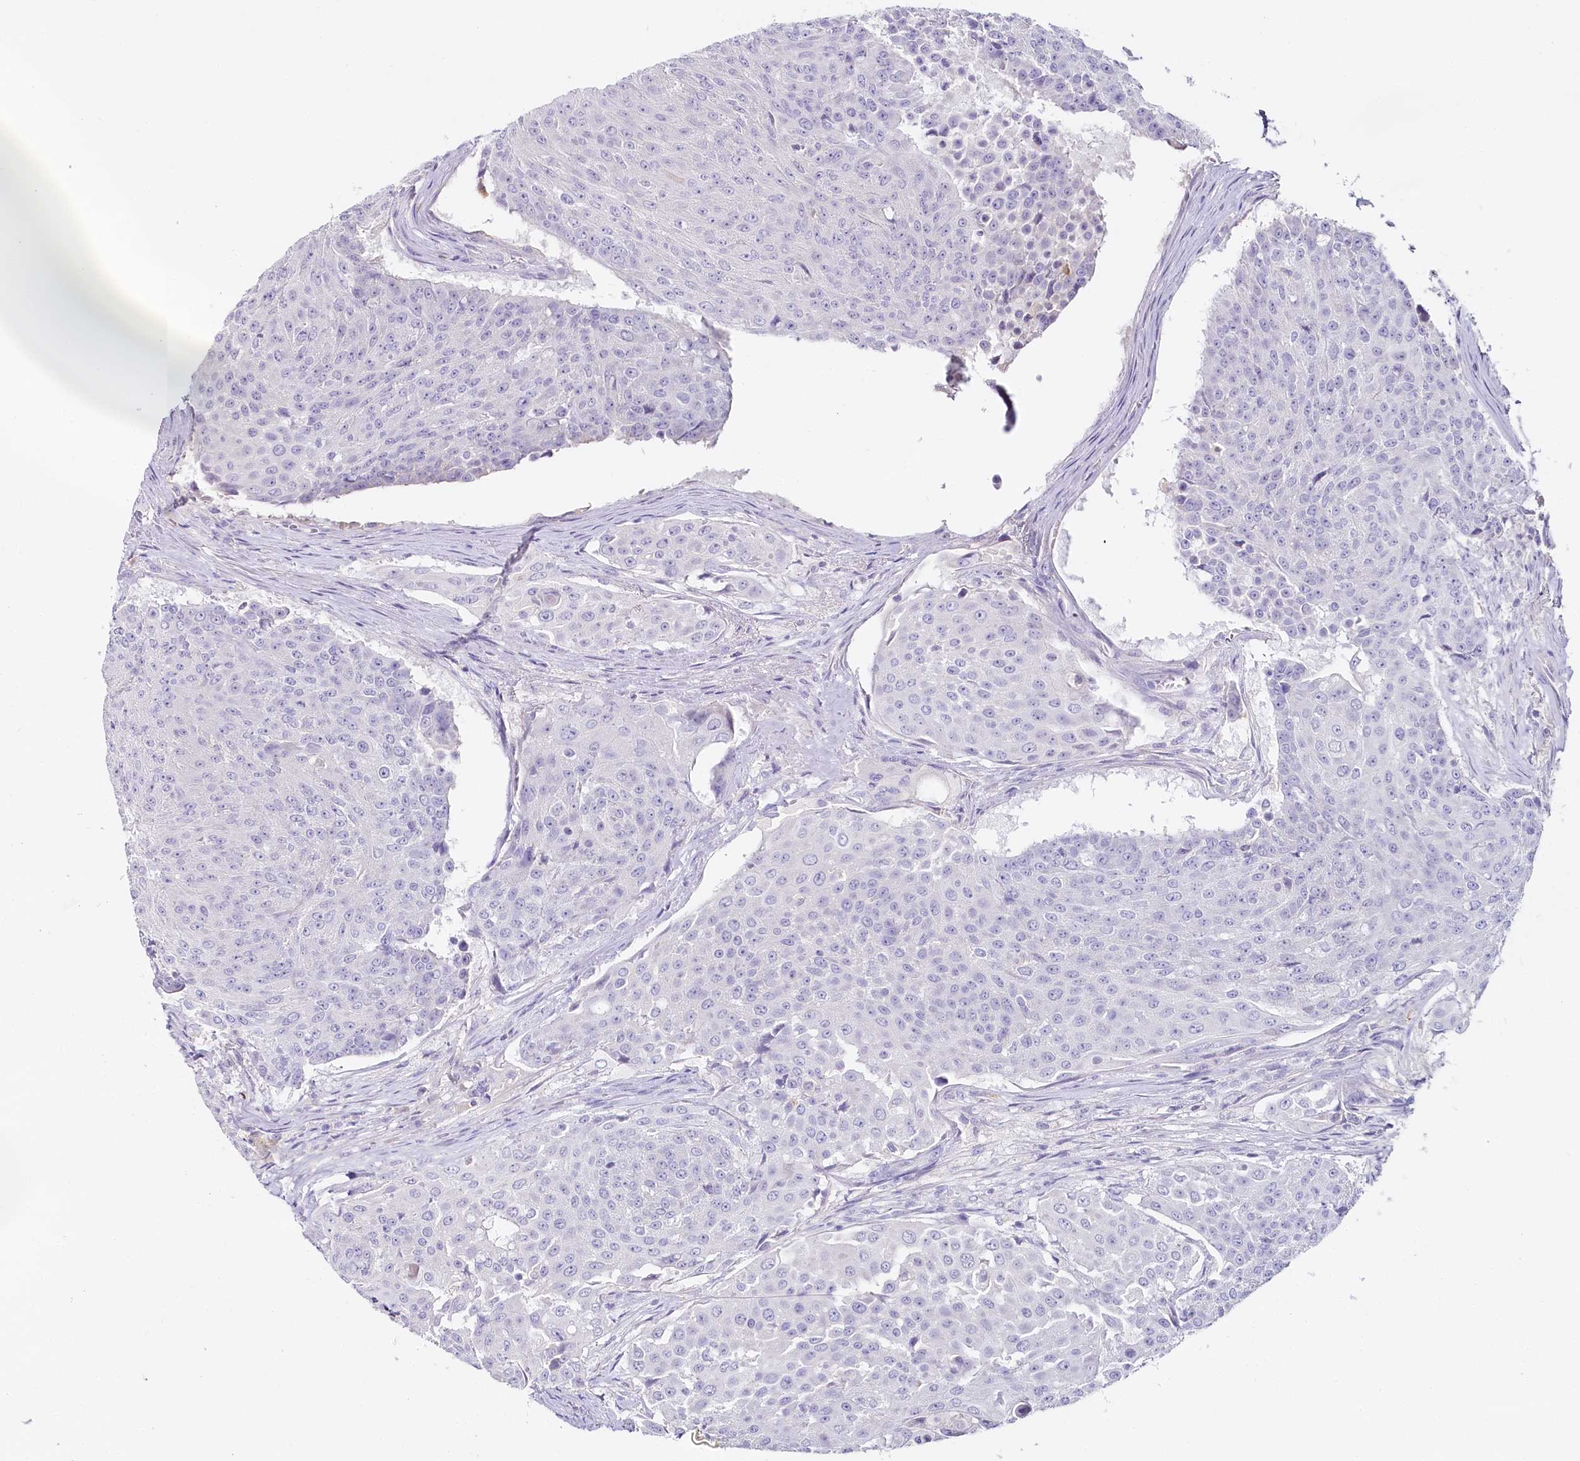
{"staining": {"intensity": "negative", "quantity": "none", "location": "none"}, "tissue": "urothelial cancer", "cell_type": "Tumor cells", "image_type": "cancer", "snomed": [{"axis": "morphology", "description": "Urothelial carcinoma, High grade"}, {"axis": "topography", "description": "Urinary bladder"}], "caption": "Protein analysis of urothelial cancer reveals no significant staining in tumor cells.", "gene": "HPD", "patient": {"sex": "female", "age": 63}}